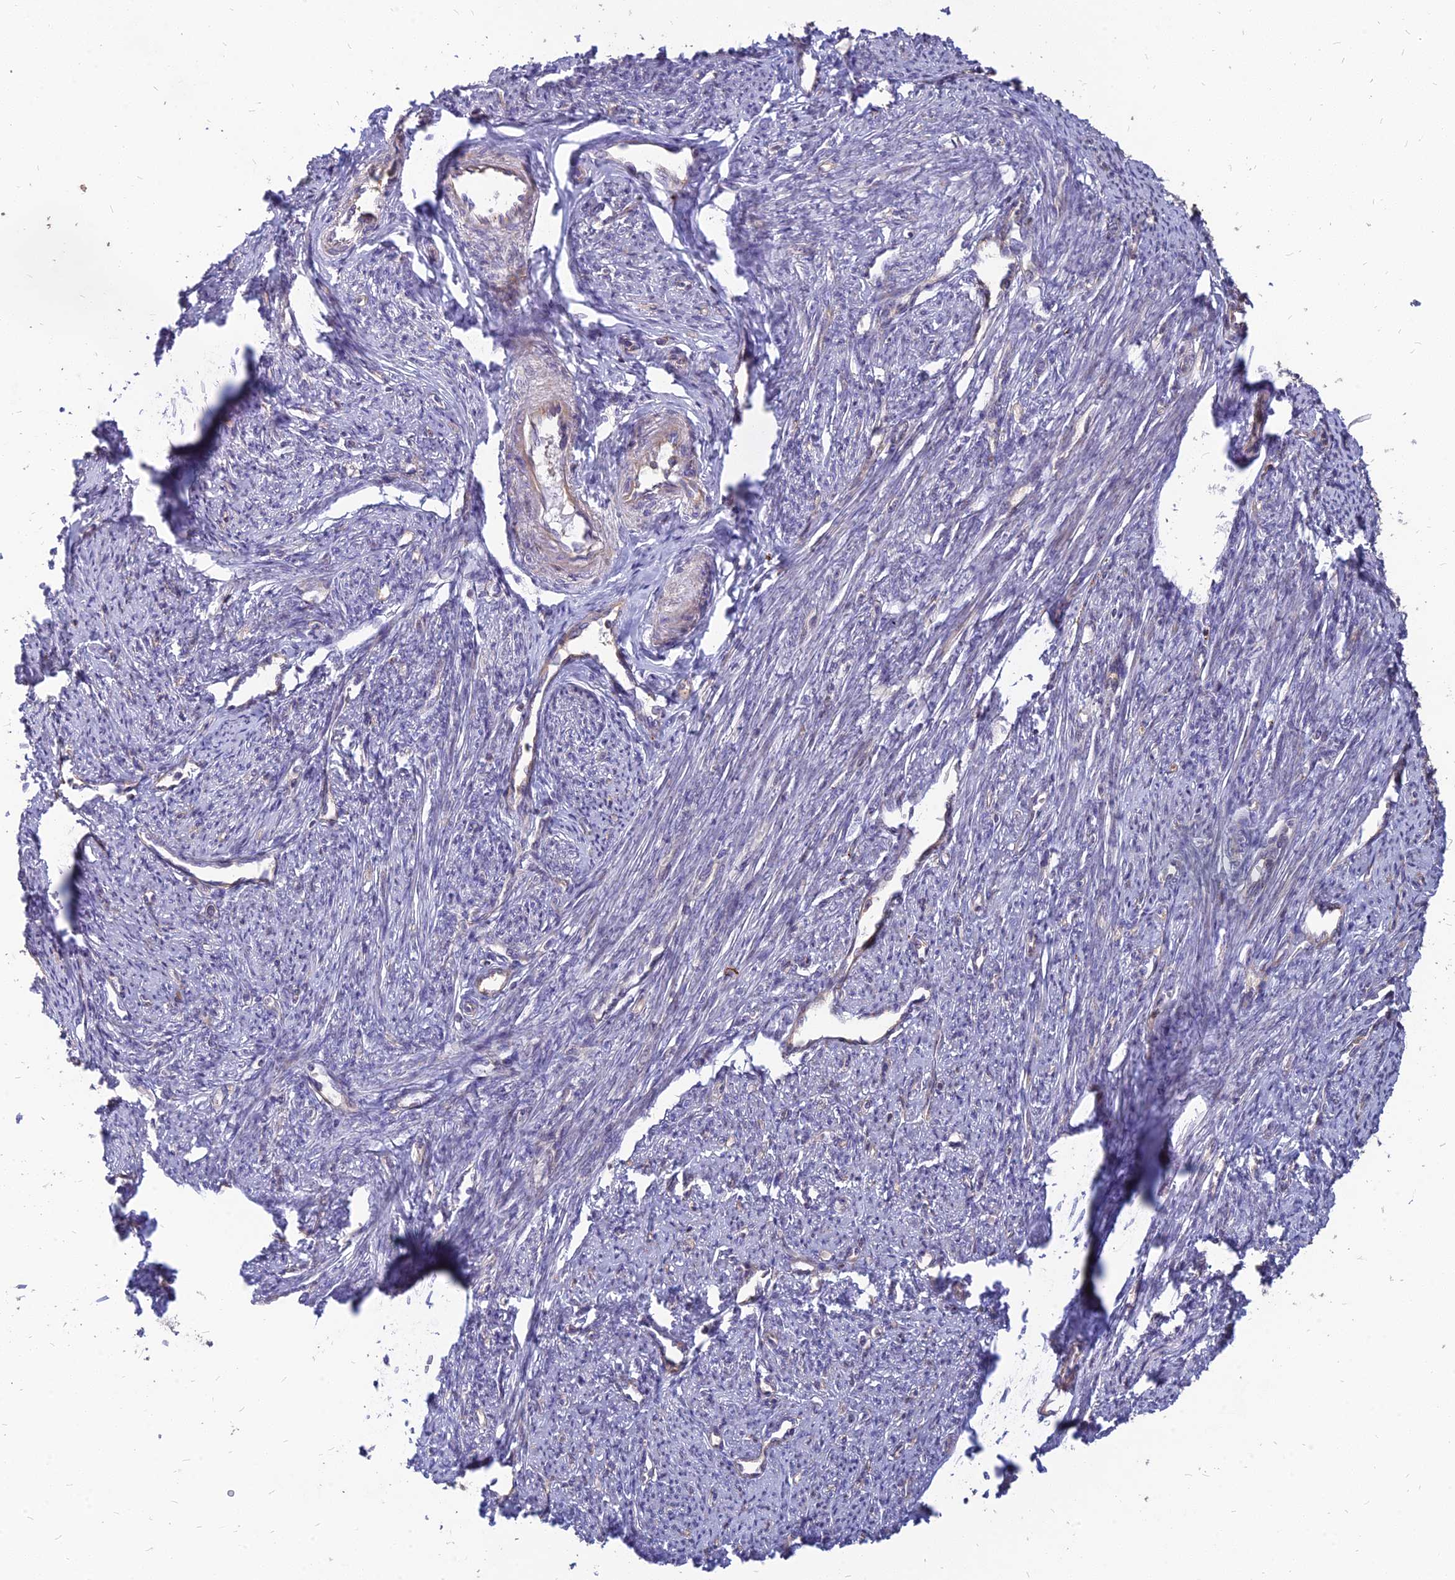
{"staining": {"intensity": "weak", "quantity": "<25%", "location": "cytoplasmic/membranous"}, "tissue": "smooth muscle", "cell_type": "Smooth muscle cells", "image_type": "normal", "snomed": [{"axis": "morphology", "description": "Normal tissue, NOS"}, {"axis": "topography", "description": "Smooth muscle"}, {"axis": "topography", "description": "Uterus"}], "caption": "Smooth muscle was stained to show a protein in brown. There is no significant expression in smooth muscle cells. (Brightfield microscopy of DAB immunohistochemistry at high magnification).", "gene": "ST3GAL6", "patient": {"sex": "female", "age": 59}}